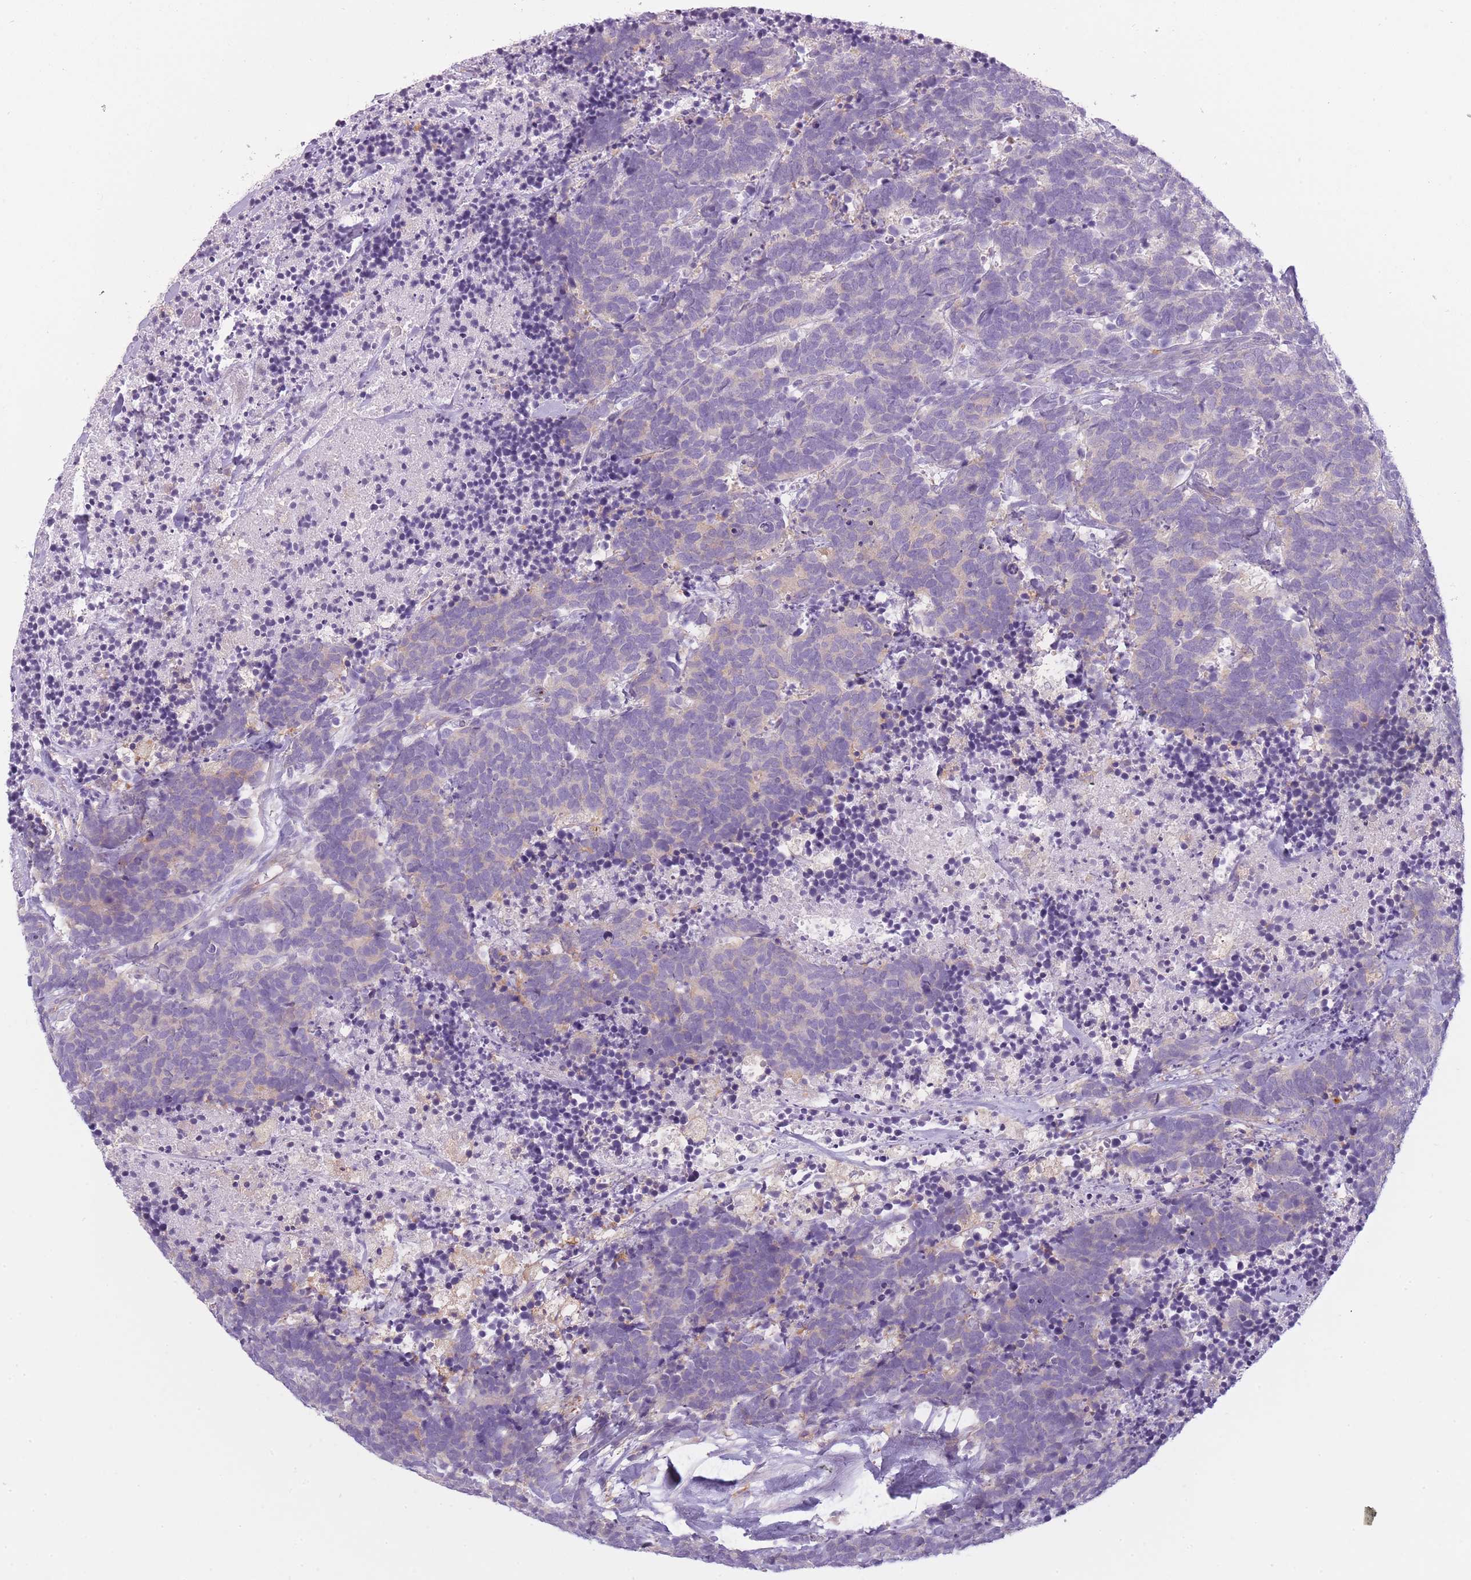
{"staining": {"intensity": "negative", "quantity": "none", "location": "none"}, "tissue": "carcinoid", "cell_type": "Tumor cells", "image_type": "cancer", "snomed": [{"axis": "morphology", "description": "Carcinoma, NOS"}, {"axis": "morphology", "description": "Carcinoid, malignant, NOS"}, {"axis": "topography", "description": "Prostate"}], "caption": "Malignant carcinoid was stained to show a protein in brown. There is no significant expression in tumor cells. (DAB immunohistochemistry visualized using brightfield microscopy, high magnification).", "gene": "NDST2", "patient": {"sex": "male", "age": 57}}